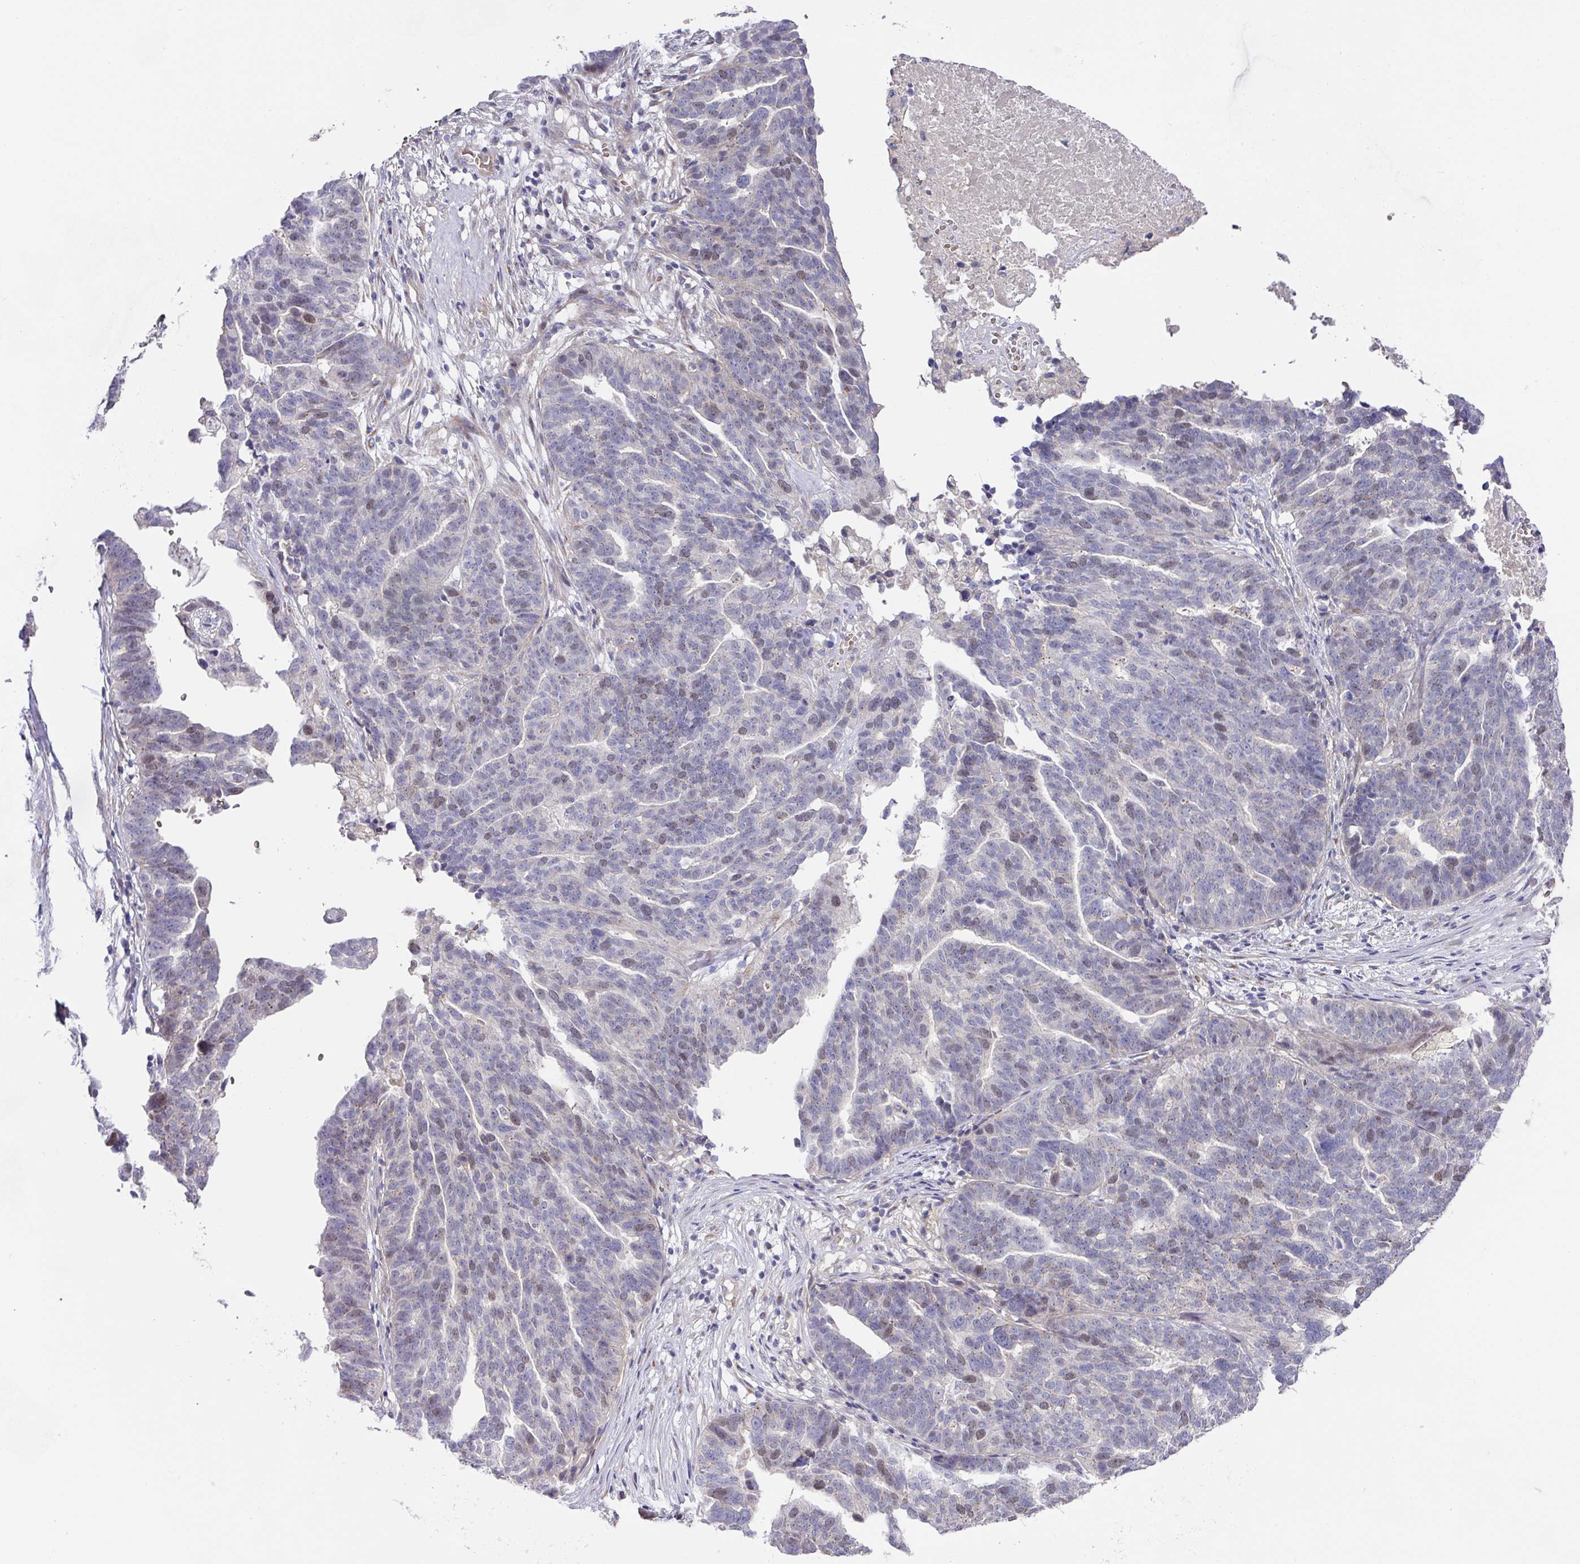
{"staining": {"intensity": "weak", "quantity": "25%-75%", "location": "cytoplasmic/membranous,nuclear"}, "tissue": "ovarian cancer", "cell_type": "Tumor cells", "image_type": "cancer", "snomed": [{"axis": "morphology", "description": "Cystadenocarcinoma, serous, NOS"}, {"axis": "topography", "description": "Ovary"}], "caption": "Ovarian cancer stained with immunohistochemistry (IHC) demonstrates weak cytoplasmic/membranous and nuclear expression in about 25%-75% of tumor cells. (DAB (3,3'-diaminobenzidine) = brown stain, brightfield microscopy at high magnification).", "gene": "TARM1", "patient": {"sex": "female", "age": 59}}